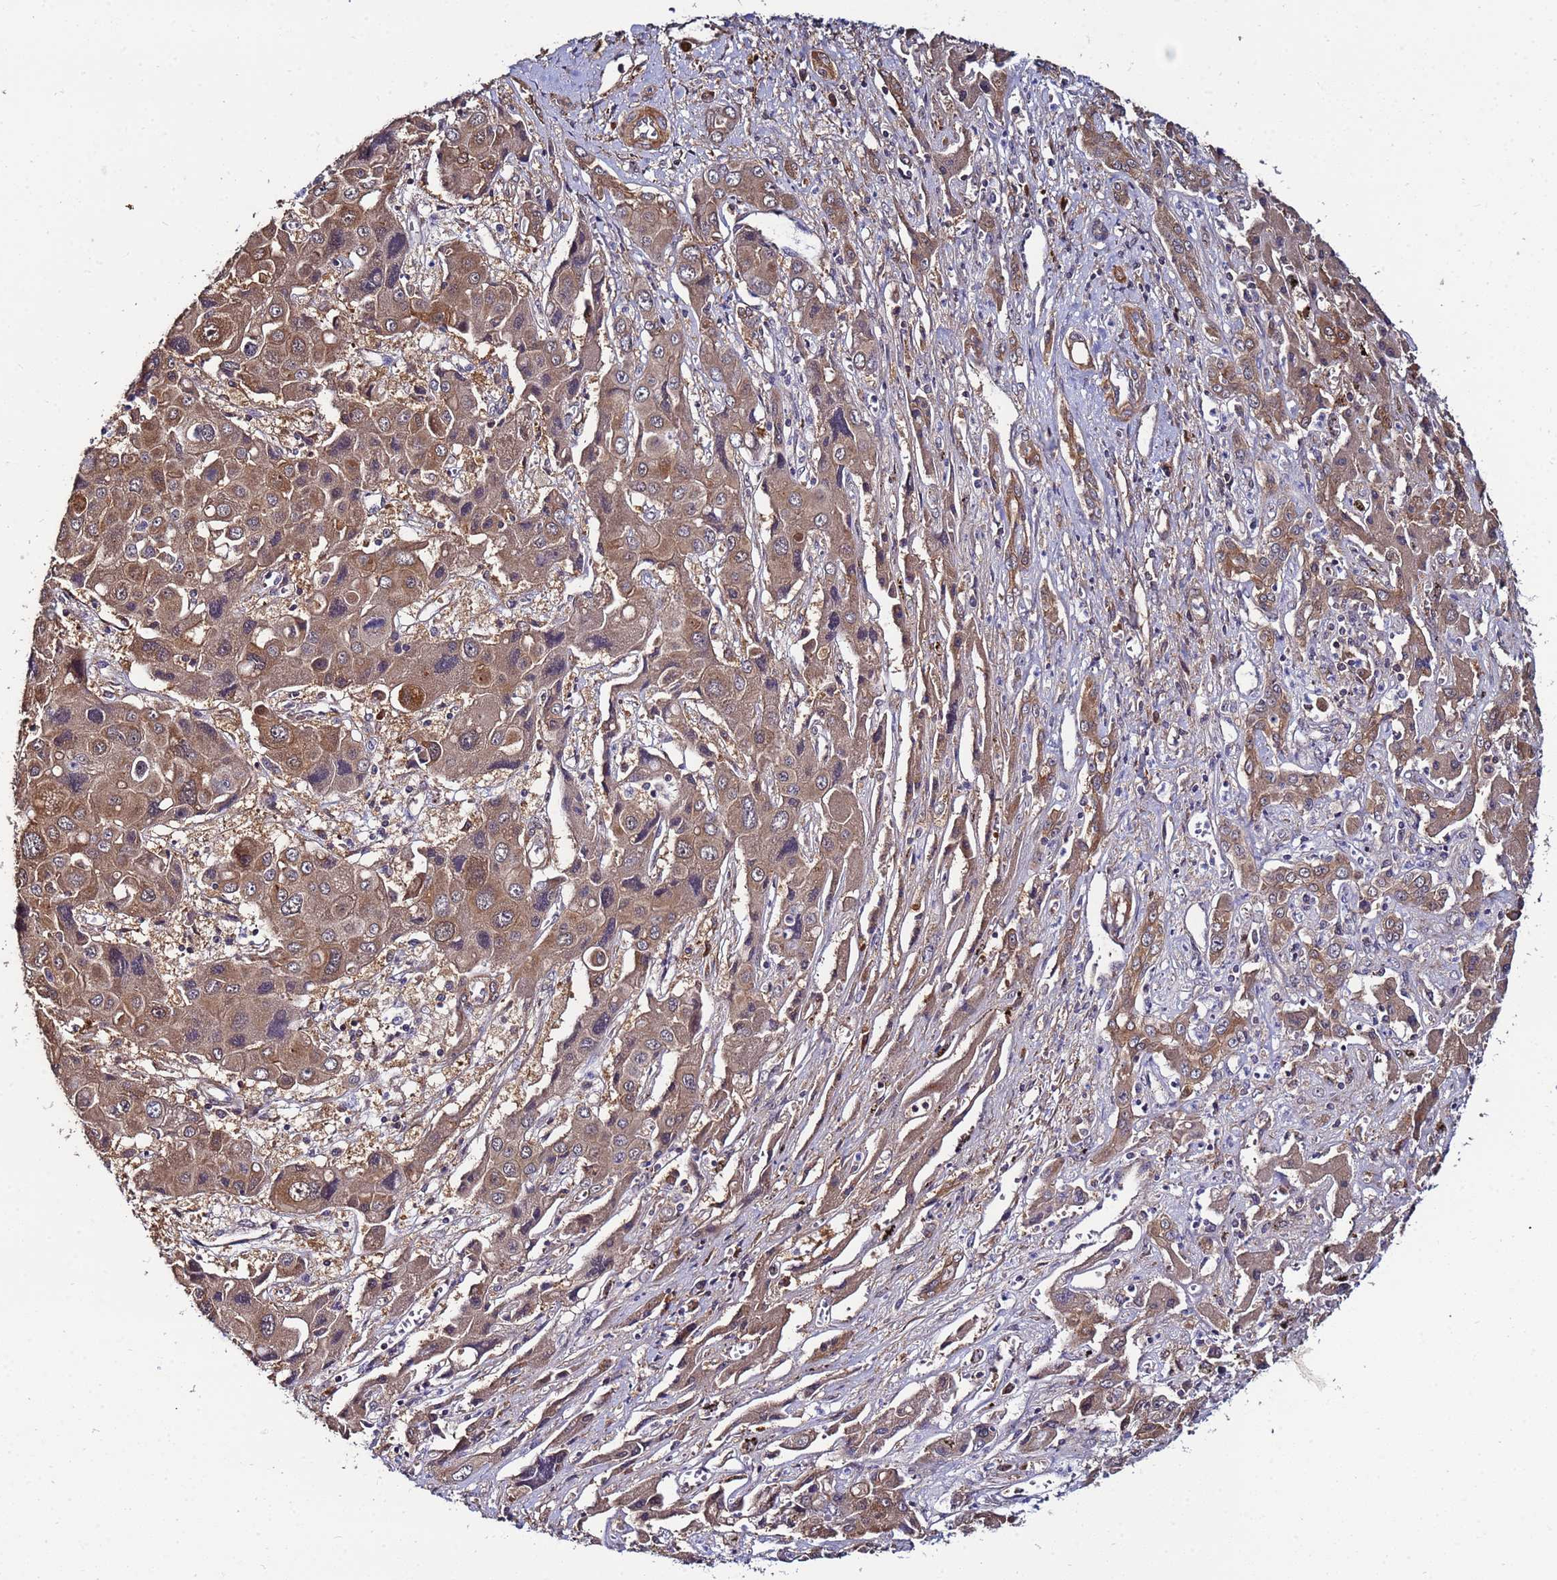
{"staining": {"intensity": "moderate", "quantity": ">75%", "location": "cytoplasmic/membranous"}, "tissue": "liver cancer", "cell_type": "Tumor cells", "image_type": "cancer", "snomed": [{"axis": "morphology", "description": "Cholangiocarcinoma"}, {"axis": "topography", "description": "Liver"}], "caption": "Tumor cells display medium levels of moderate cytoplasmic/membranous staining in about >75% of cells in human liver cancer. (IHC, brightfield microscopy, high magnification).", "gene": "NAXE", "patient": {"sex": "male", "age": 67}}